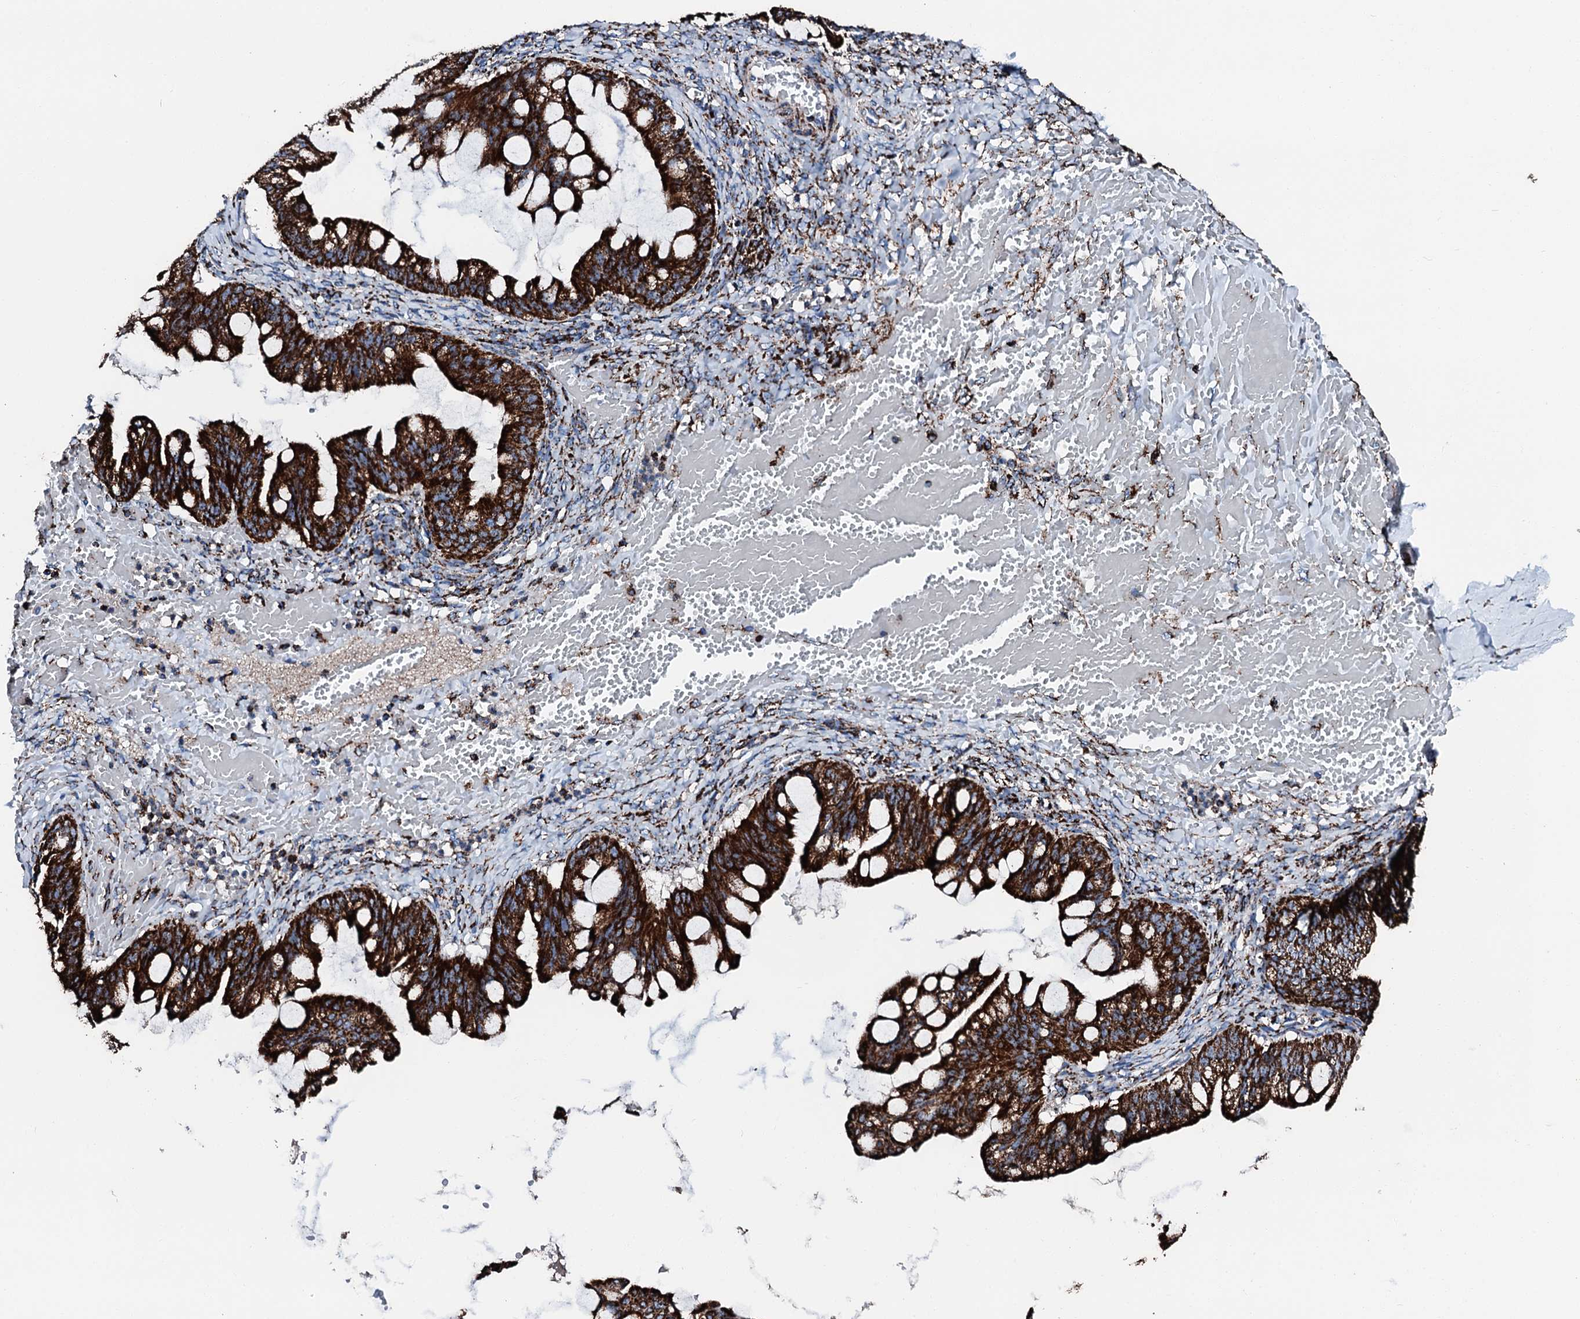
{"staining": {"intensity": "strong", "quantity": ">75%", "location": "cytoplasmic/membranous"}, "tissue": "ovarian cancer", "cell_type": "Tumor cells", "image_type": "cancer", "snomed": [{"axis": "morphology", "description": "Cystadenocarcinoma, mucinous, NOS"}, {"axis": "topography", "description": "Ovary"}], "caption": "Immunohistochemical staining of human mucinous cystadenocarcinoma (ovarian) exhibits high levels of strong cytoplasmic/membranous positivity in about >75% of tumor cells.", "gene": "HADH", "patient": {"sex": "female", "age": 73}}